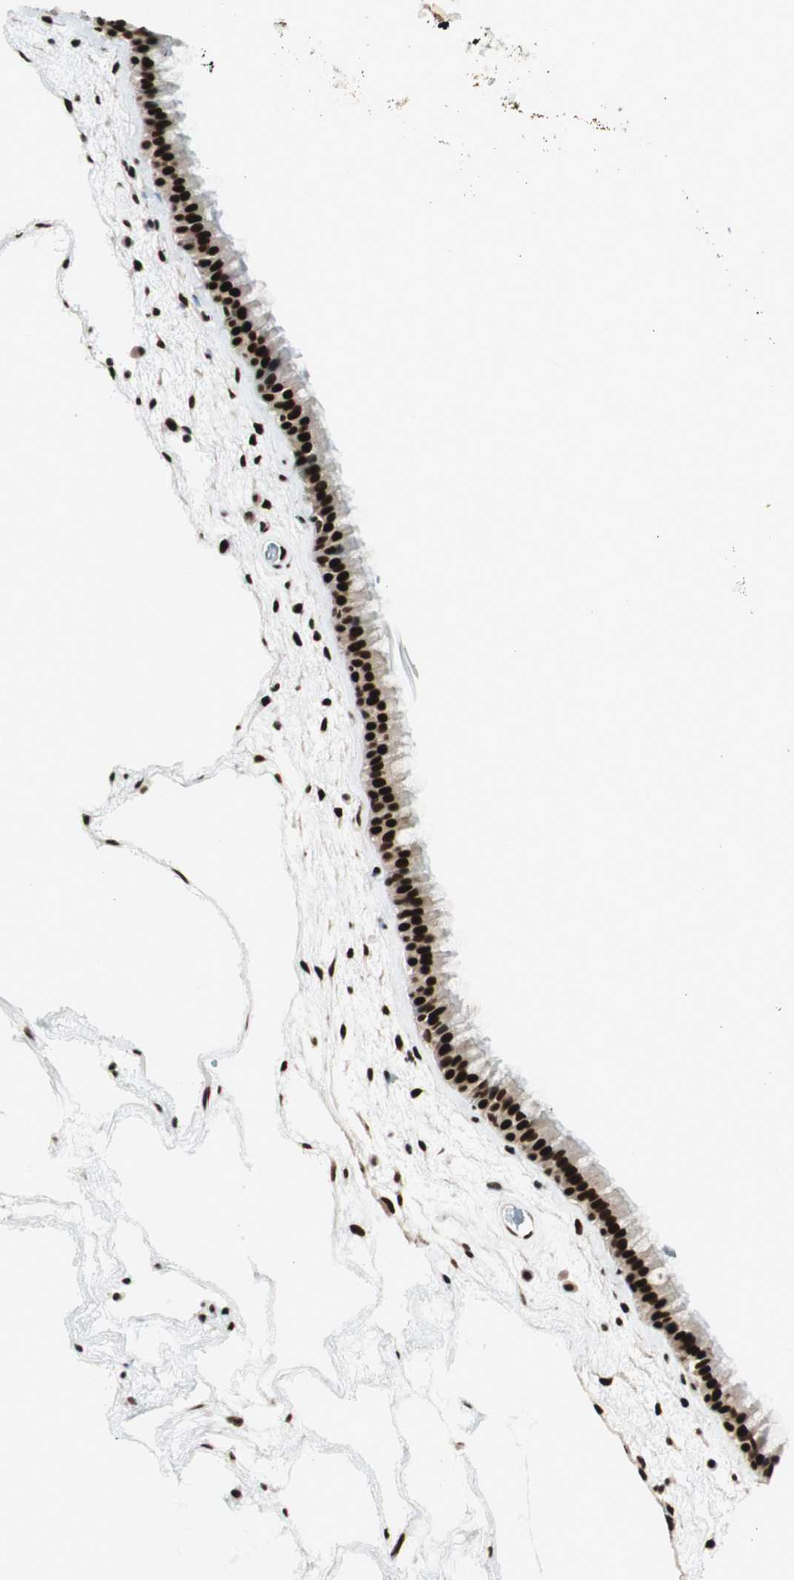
{"staining": {"intensity": "strong", "quantity": ">75%", "location": "nuclear"}, "tissue": "nasopharynx", "cell_type": "Respiratory epithelial cells", "image_type": "normal", "snomed": [{"axis": "morphology", "description": "Normal tissue, NOS"}, {"axis": "morphology", "description": "Inflammation, NOS"}, {"axis": "topography", "description": "Nasopharynx"}], "caption": "Immunohistochemistry photomicrograph of normal human nasopharynx stained for a protein (brown), which shows high levels of strong nuclear positivity in about >75% of respiratory epithelial cells.", "gene": "HEXIM1", "patient": {"sex": "male", "age": 48}}